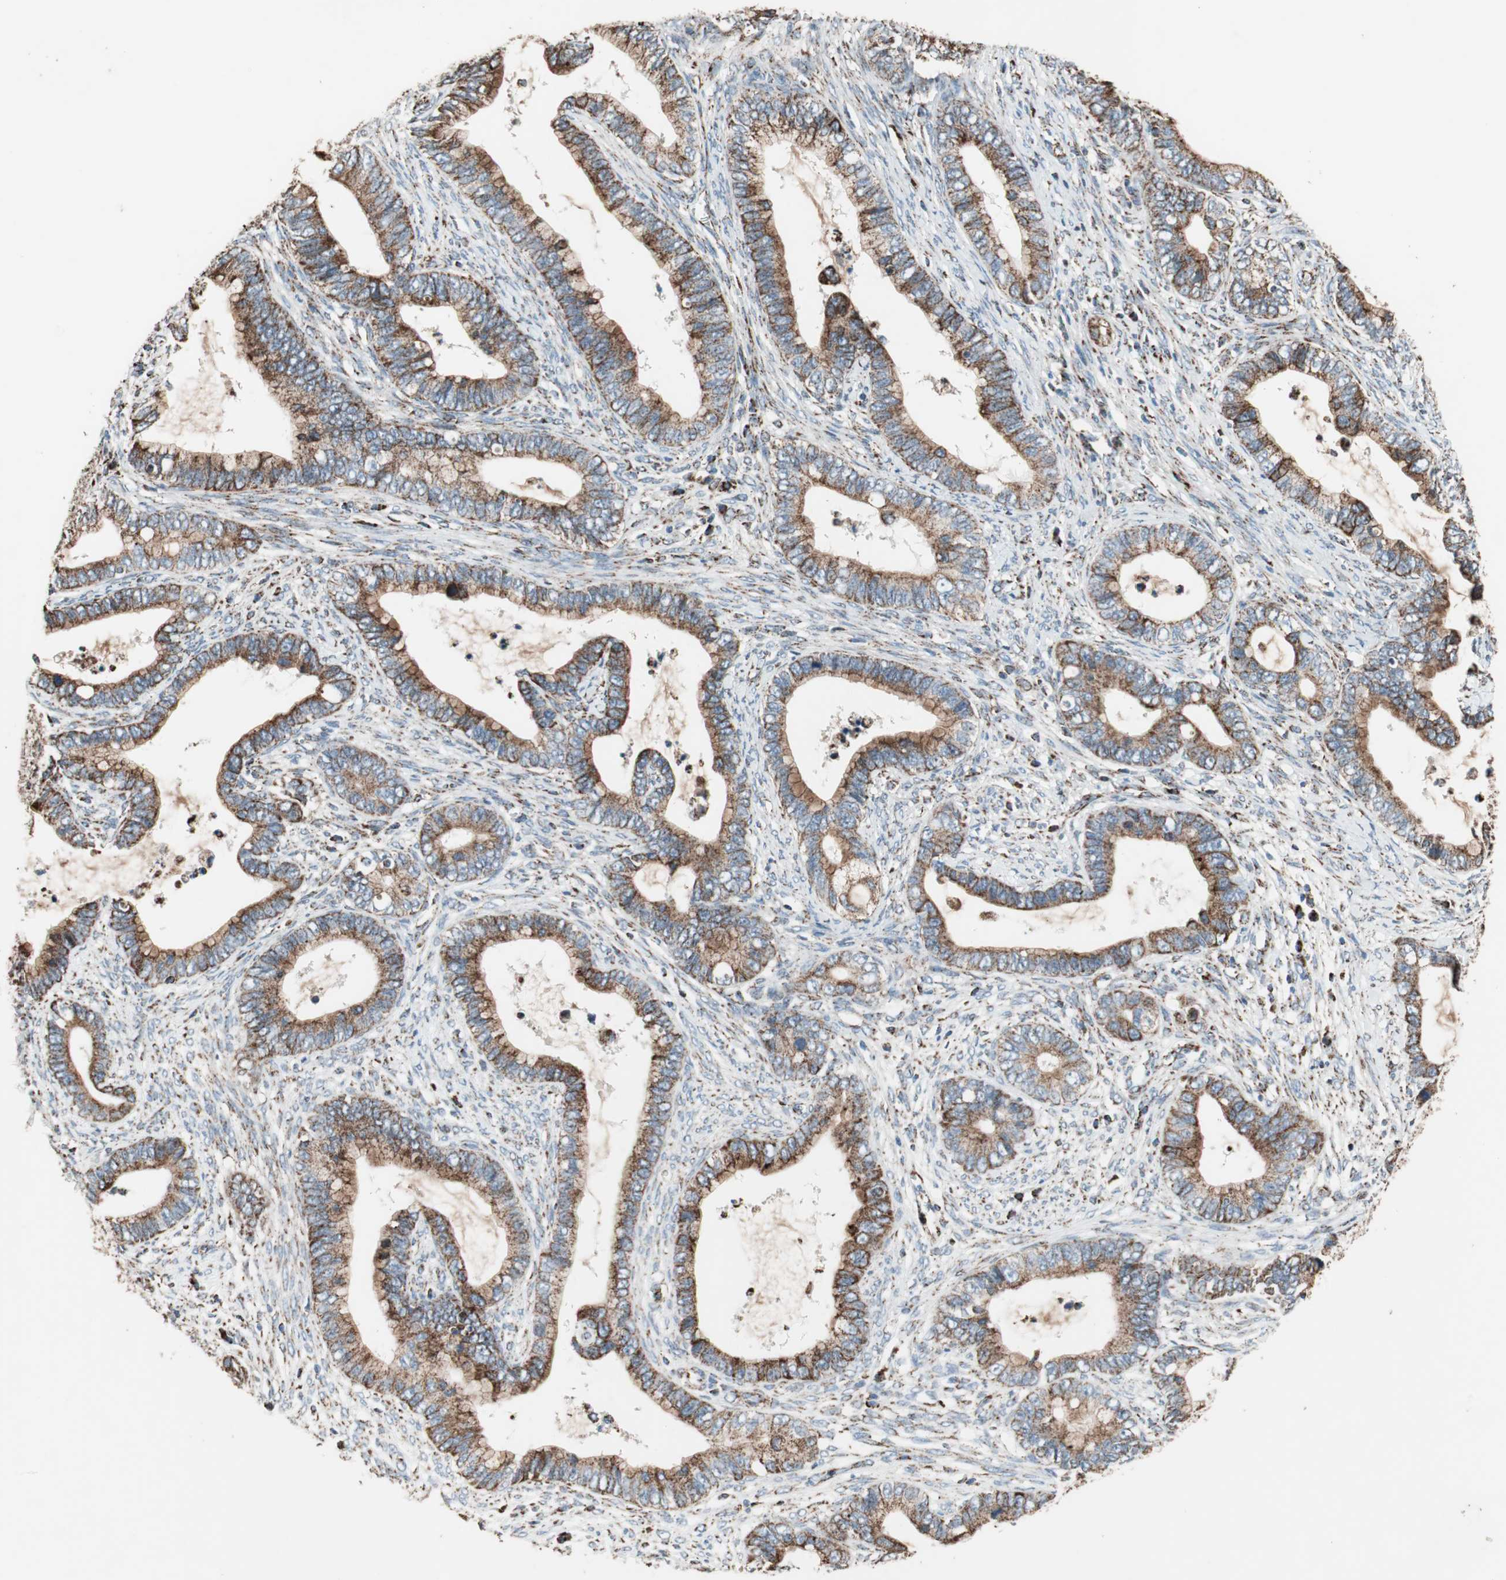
{"staining": {"intensity": "strong", "quantity": ">75%", "location": "cytoplasmic/membranous"}, "tissue": "cervical cancer", "cell_type": "Tumor cells", "image_type": "cancer", "snomed": [{"axis": "morphology", "description": "Adenocarcinoma, NOS"}, {"axis": "topography", "description": "Cervix"}], "caption": "The photomicrograph reveals a brown stain indicating the presence of a protein in the cytoplasmic/membranous of tumor cells in adenocarcinoma (cervical).", "gene": "PCSK4", "patient": {"sex": "female", "age": 44}}